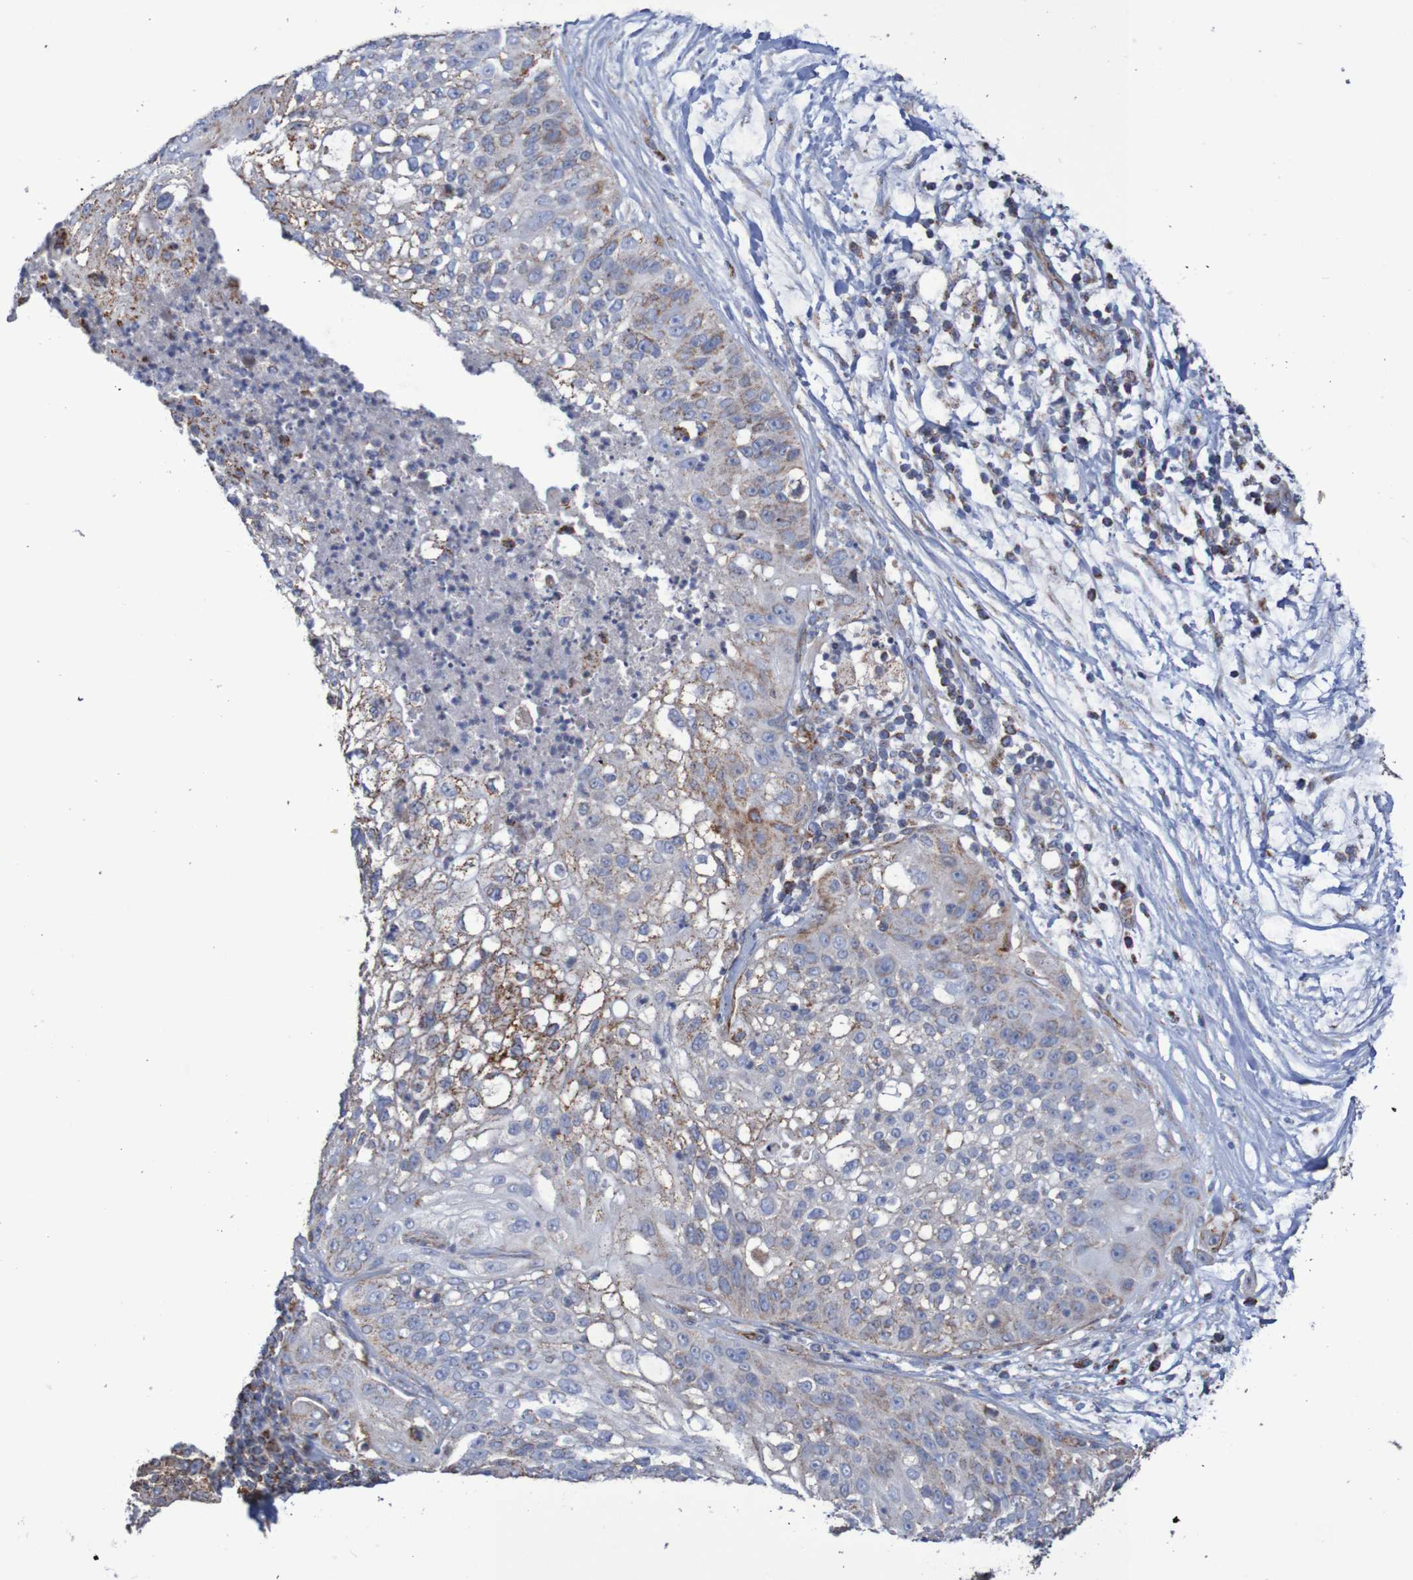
{"staining": {"intensity": "moderate", "quantity": "25%-75%", "location": "cytoplasmic/membranous"}, "tissue": "lung cancer", "cell_type": "Tumor cells", "image_type": "cancer", "snomed": [{"axis": "morphology", "description": "Inflammation, NOS"}, {"axis": "morphology", "description": "Squamous cell carcinoma, NOS"}, {"axis": "topography", "description": "Lymph node"}, {"axis": "topography", "description": "Soft tissue"}, {"axis": "topography", "description": "Lung"}], "caption": "Approximately 25%-75% of tumor cells in lung cancer reveal moderate cytoplasmic/membranous protein positivity as visualized by brown immunohistochemical staining.", "gene": "MMEL1", "patient": {"sex": "male", "age": 66}}